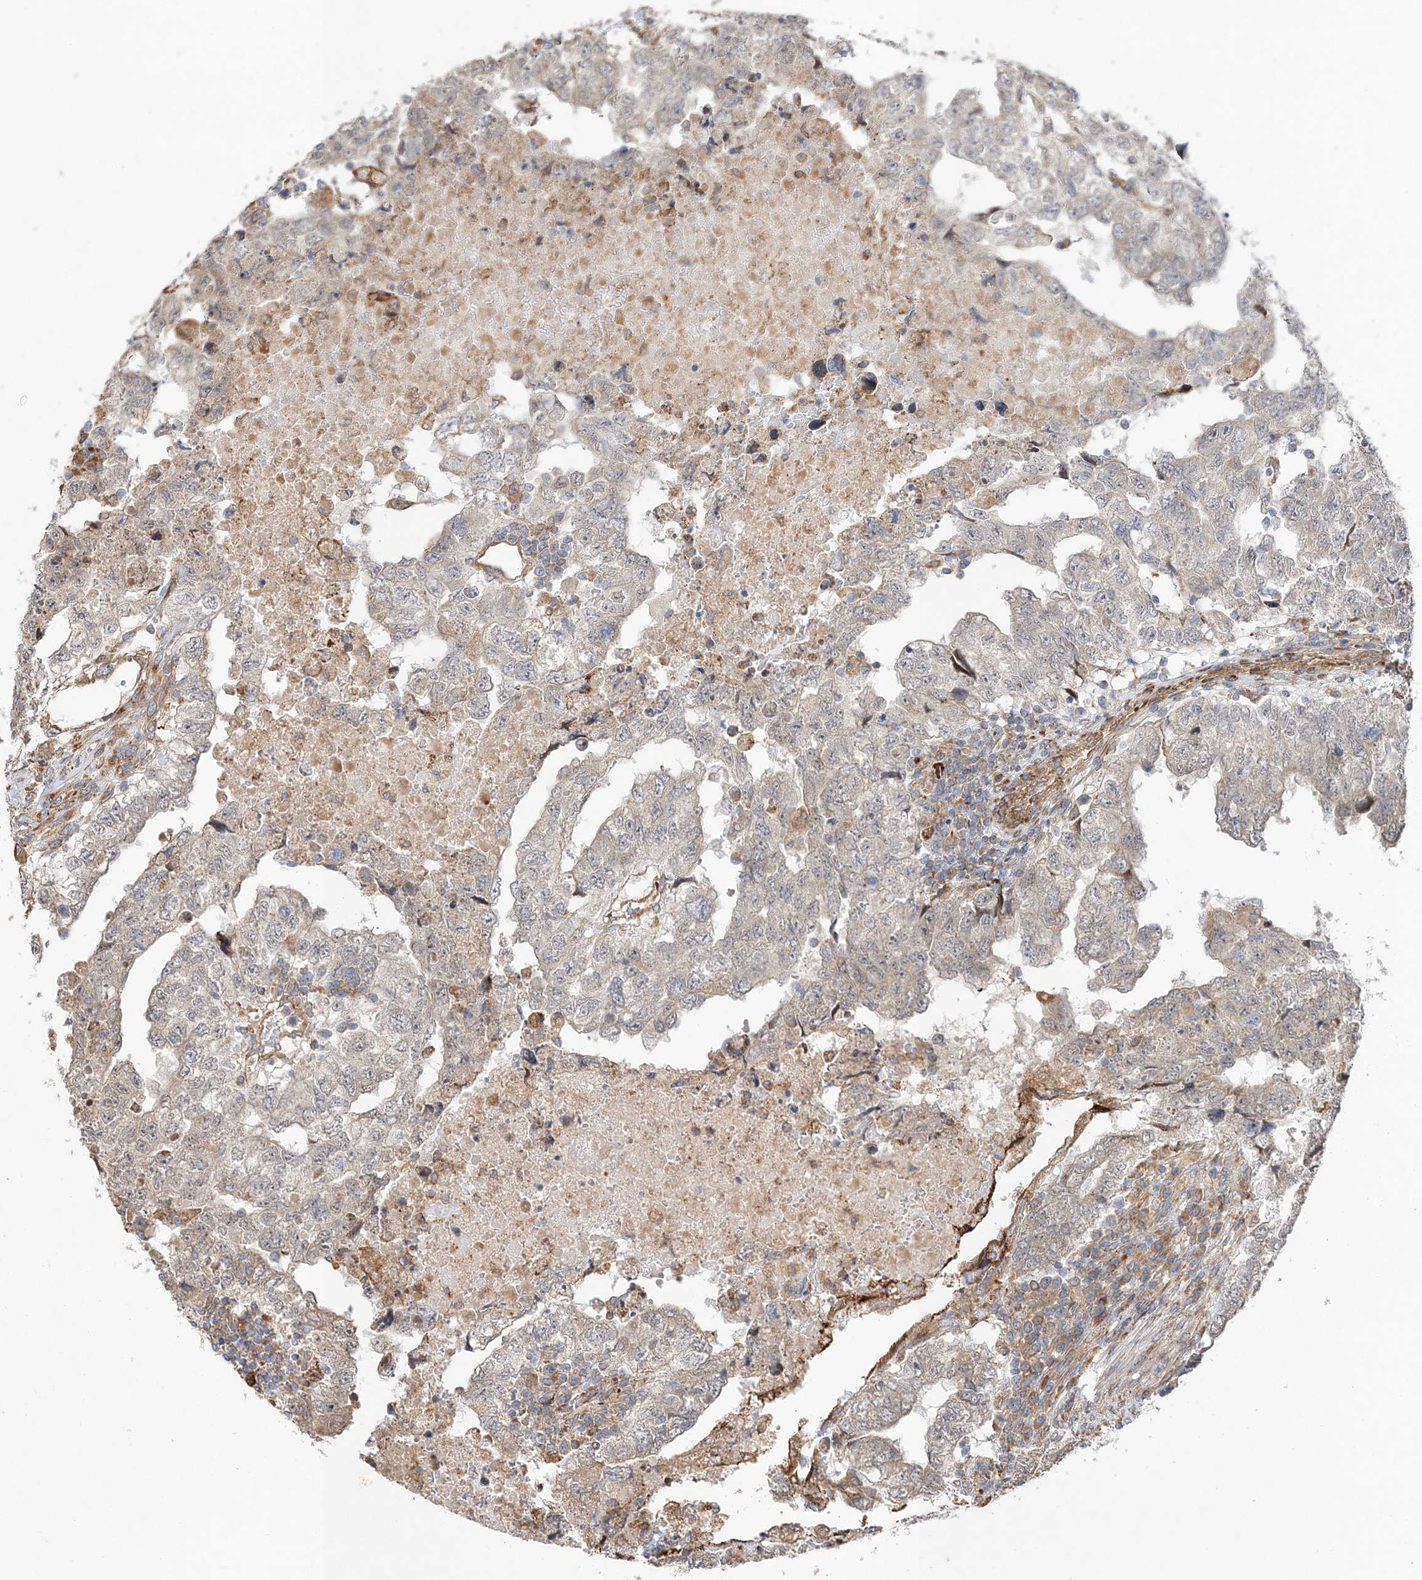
{"staining": {"intensity": "weak", "quantity": "<25%", "location": "cytoplasmic/membranous"}, "tissue": "testis cancer", "cell_type": "Tumor cells", "image_type": "cancer", "snomed": [{"axis": "morphology", "description": "Carcinoma, Embryonal, NOS"}, {"axis": "topography", "description": "Testis"}], "caption": "The image shows no significant positivity in tumor cells of testis embryonal carcinoma.", "gene": "ZFYVE16", "patient": {"sex": "male", "age": 36}}